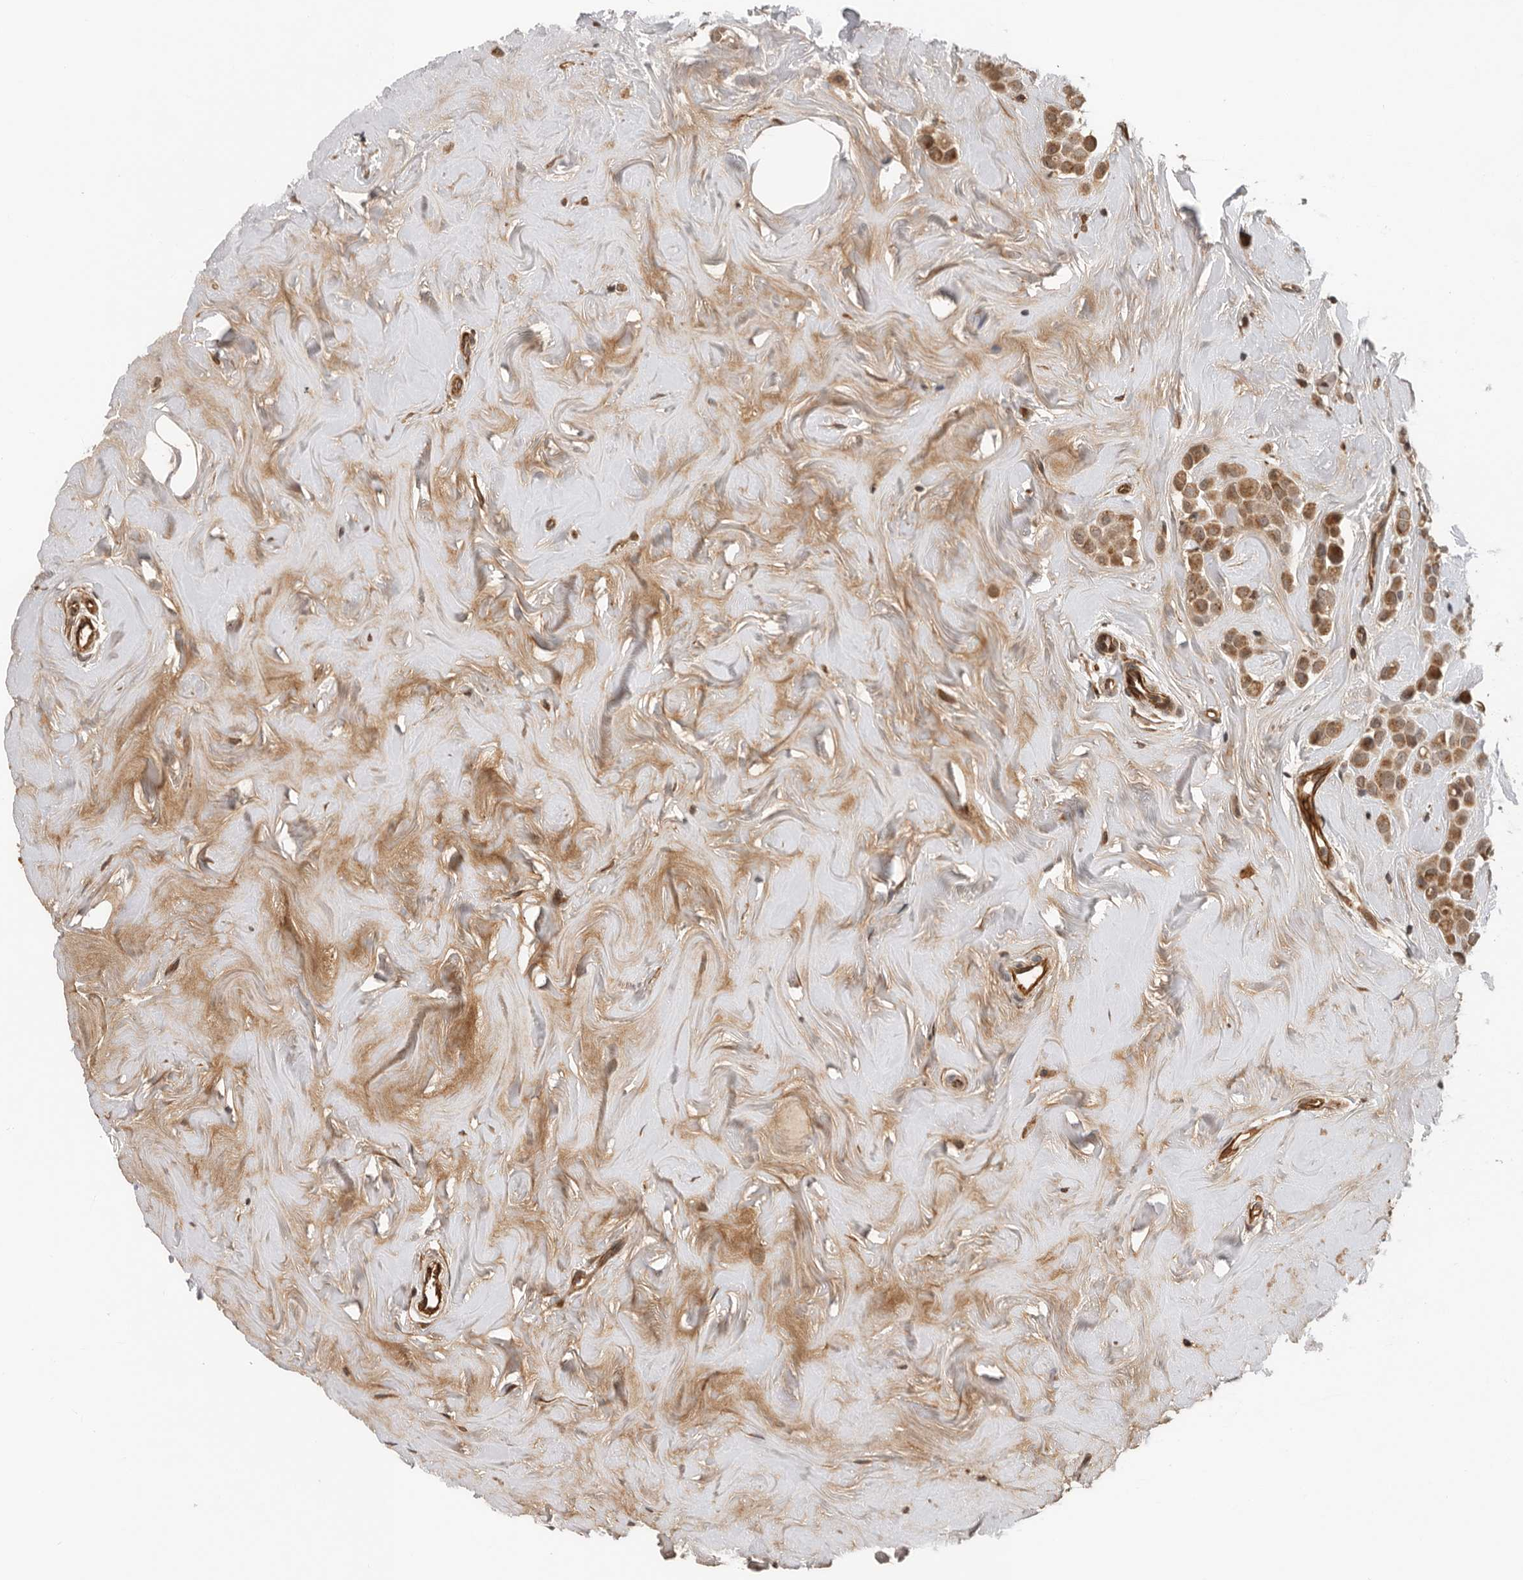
{"staining": {"intensity": "moderate", "quantity": ">75%", "location": "cytoplasmic/membranous"}, "tissue": "breast cancer", "cell_type": "Tumor cells", "image_type": "cancer", "snomed": [{"axis": "morphology", "description": "Lobular carcinoma"}, {"axis": "topography", "description": "Breast"}], "caption": "This photomicrograph reveals lobular carcinoma (breast) stained with IHC to label a protein in brown. The cytoplasmic/membranous of tumor cells show moderate positivity for the protein. Nuclei are counter-stained blue.", "gene": "RNF157", "patient": {"sex": "female", "age": 47}}